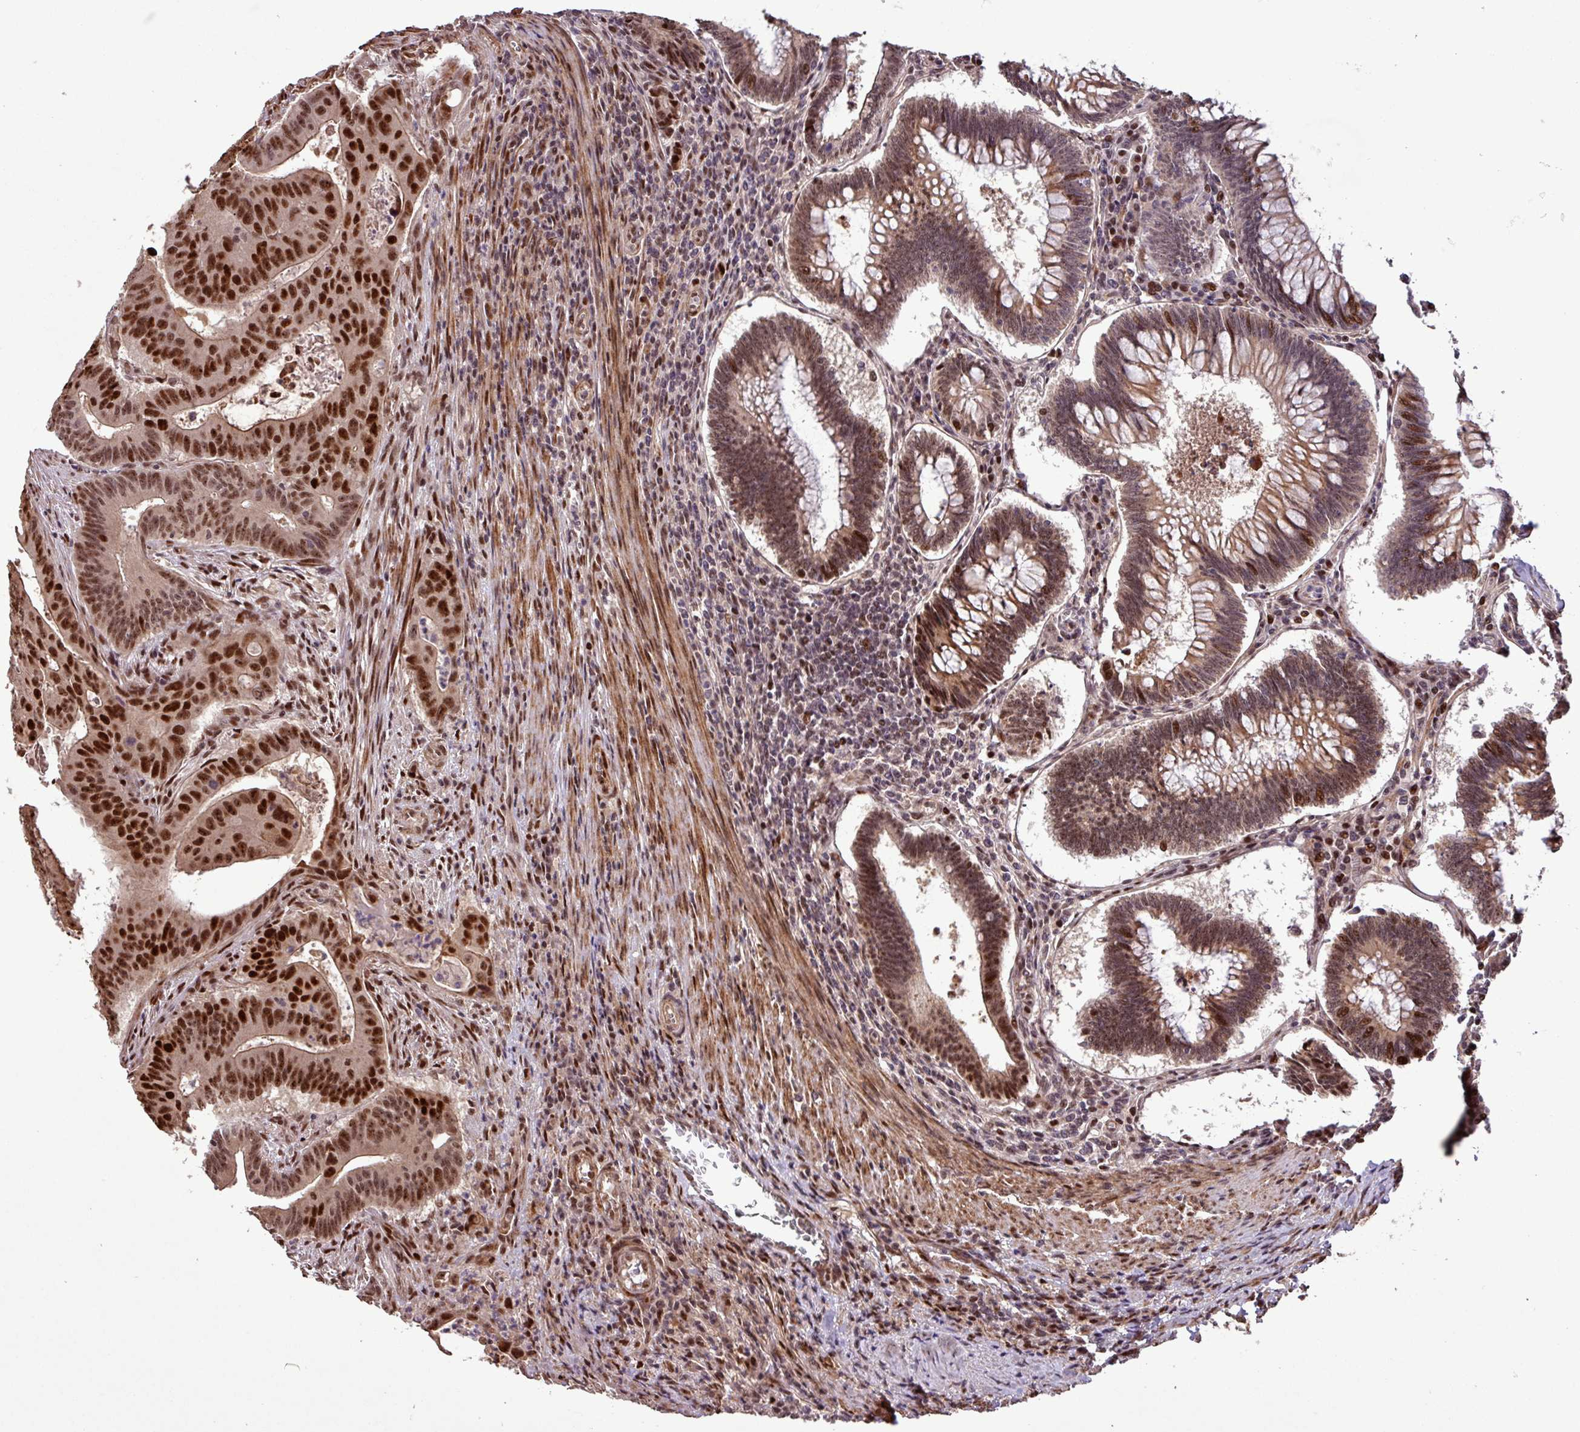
{"staining": {"intensity": "strong", "quantity": "25%-75%", "location": "nuclear"}, "tissue": "colorectal cancer", "cell_type": "Tumor cells", "image_type": "cancer", "snomed": [{"axis": "morphology", "description": "Adenocarcinoma, NOS"}, {"axis": "topography", "description": "Rectum"}], "caption": "Human adenocarcinoma (colorectal) stained for a protein (brown) shows strong nuclear positive expression in approximately 25%-75% of tumor cells.", "gene": "SLC22A24", "patient": {"sex": "female", "age": 75}}